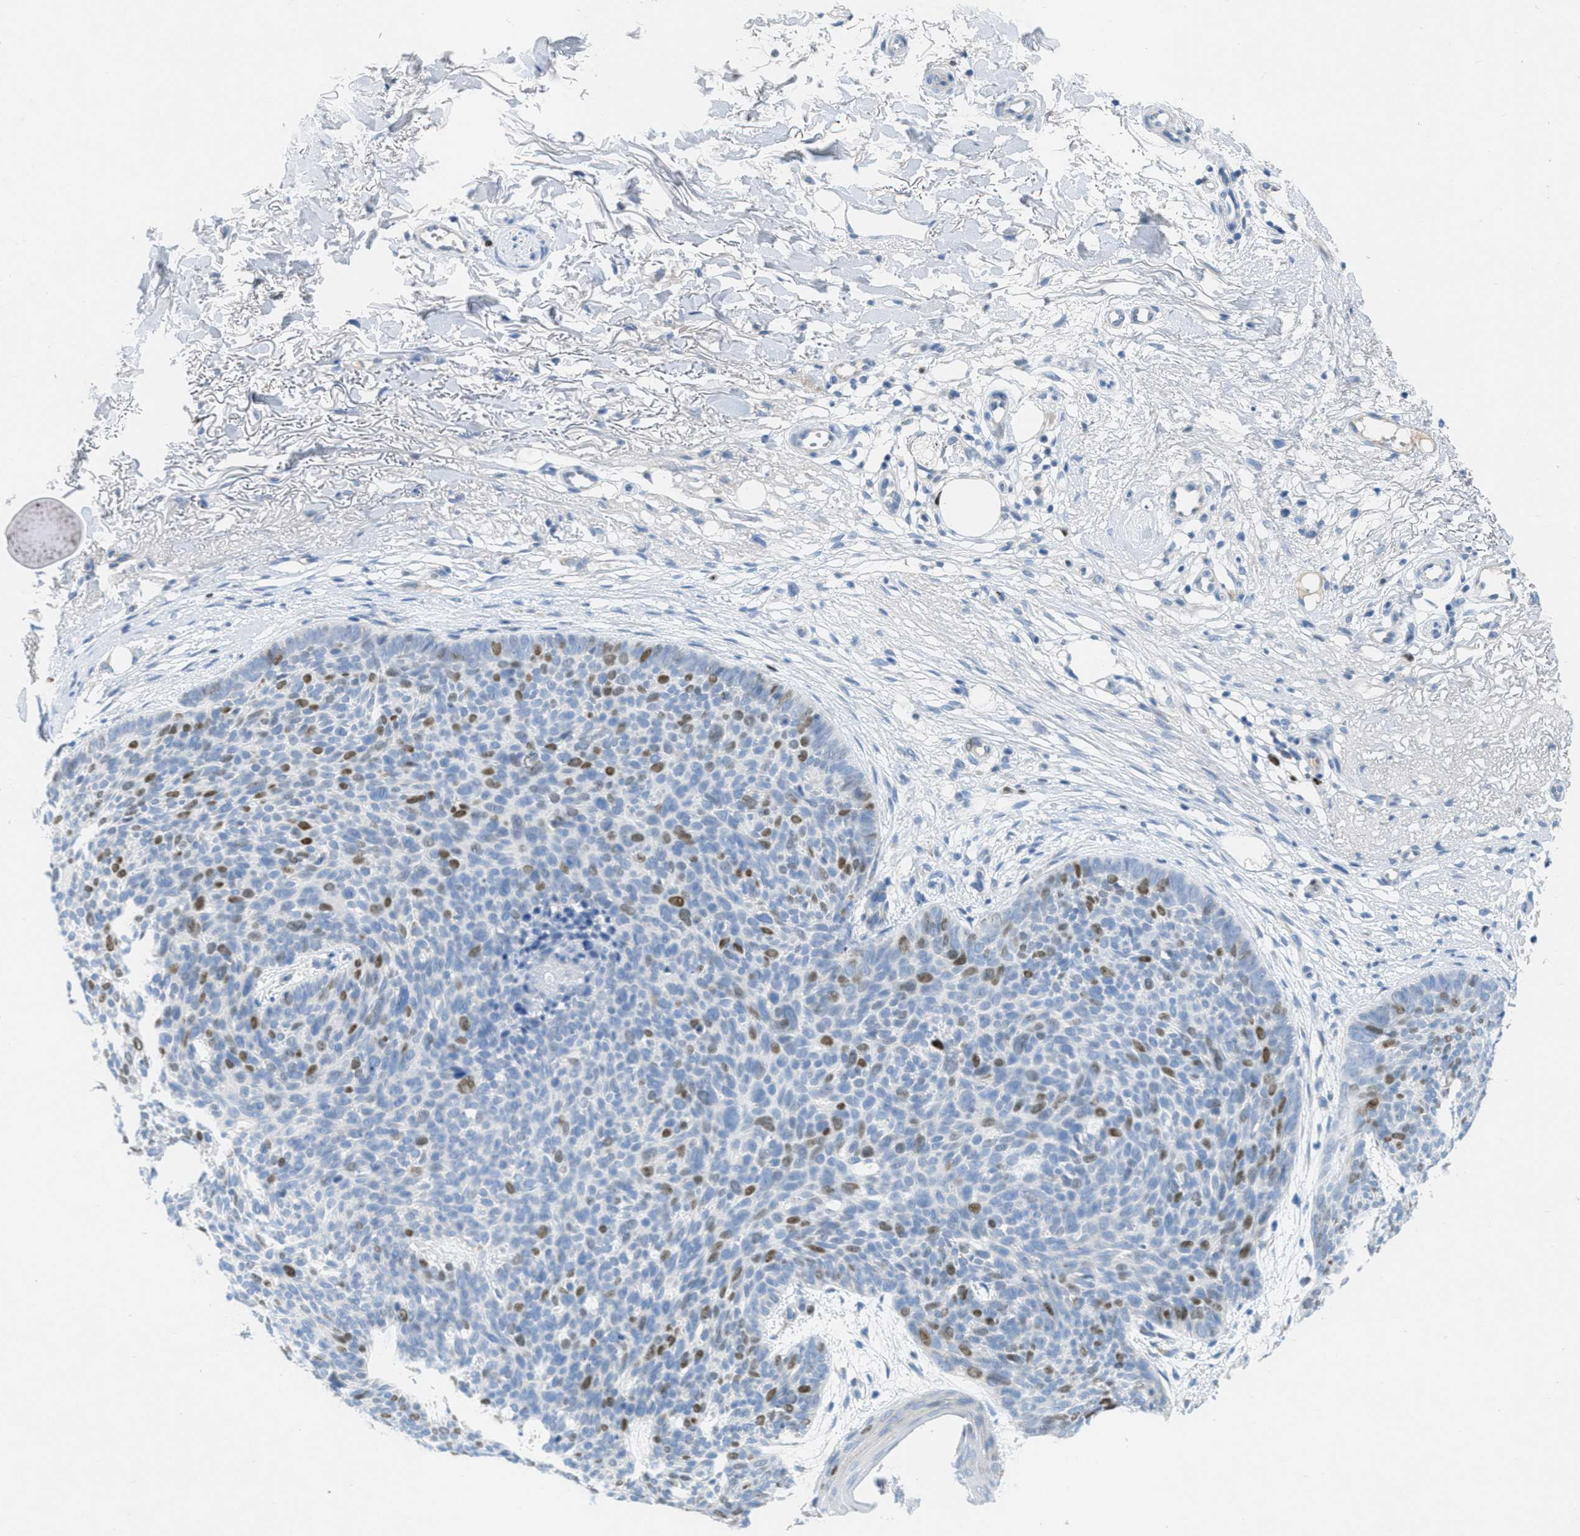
{"staining": {"intensity": "moderate", "quantity": "<25%", "location": "nuclear"}, "tissue": "skin cancer", "cell_type": "Tumor cells", "image_type": "cancer", "snomed": [{"axis": "morphology", "description": "Normal tissue, NOS"}, {"axis": "morphology", "description": "Basal cell carcinoma"}, {"axis": "topography", "description": "Skin"}], "caption": "A photomicrograph of skin basal cell carcinoma stained for a protein reveals moderate nuclear brown staining in tumor cells.", "gene": "ORC6", "patient": {"sex": "female", "age": 70}}